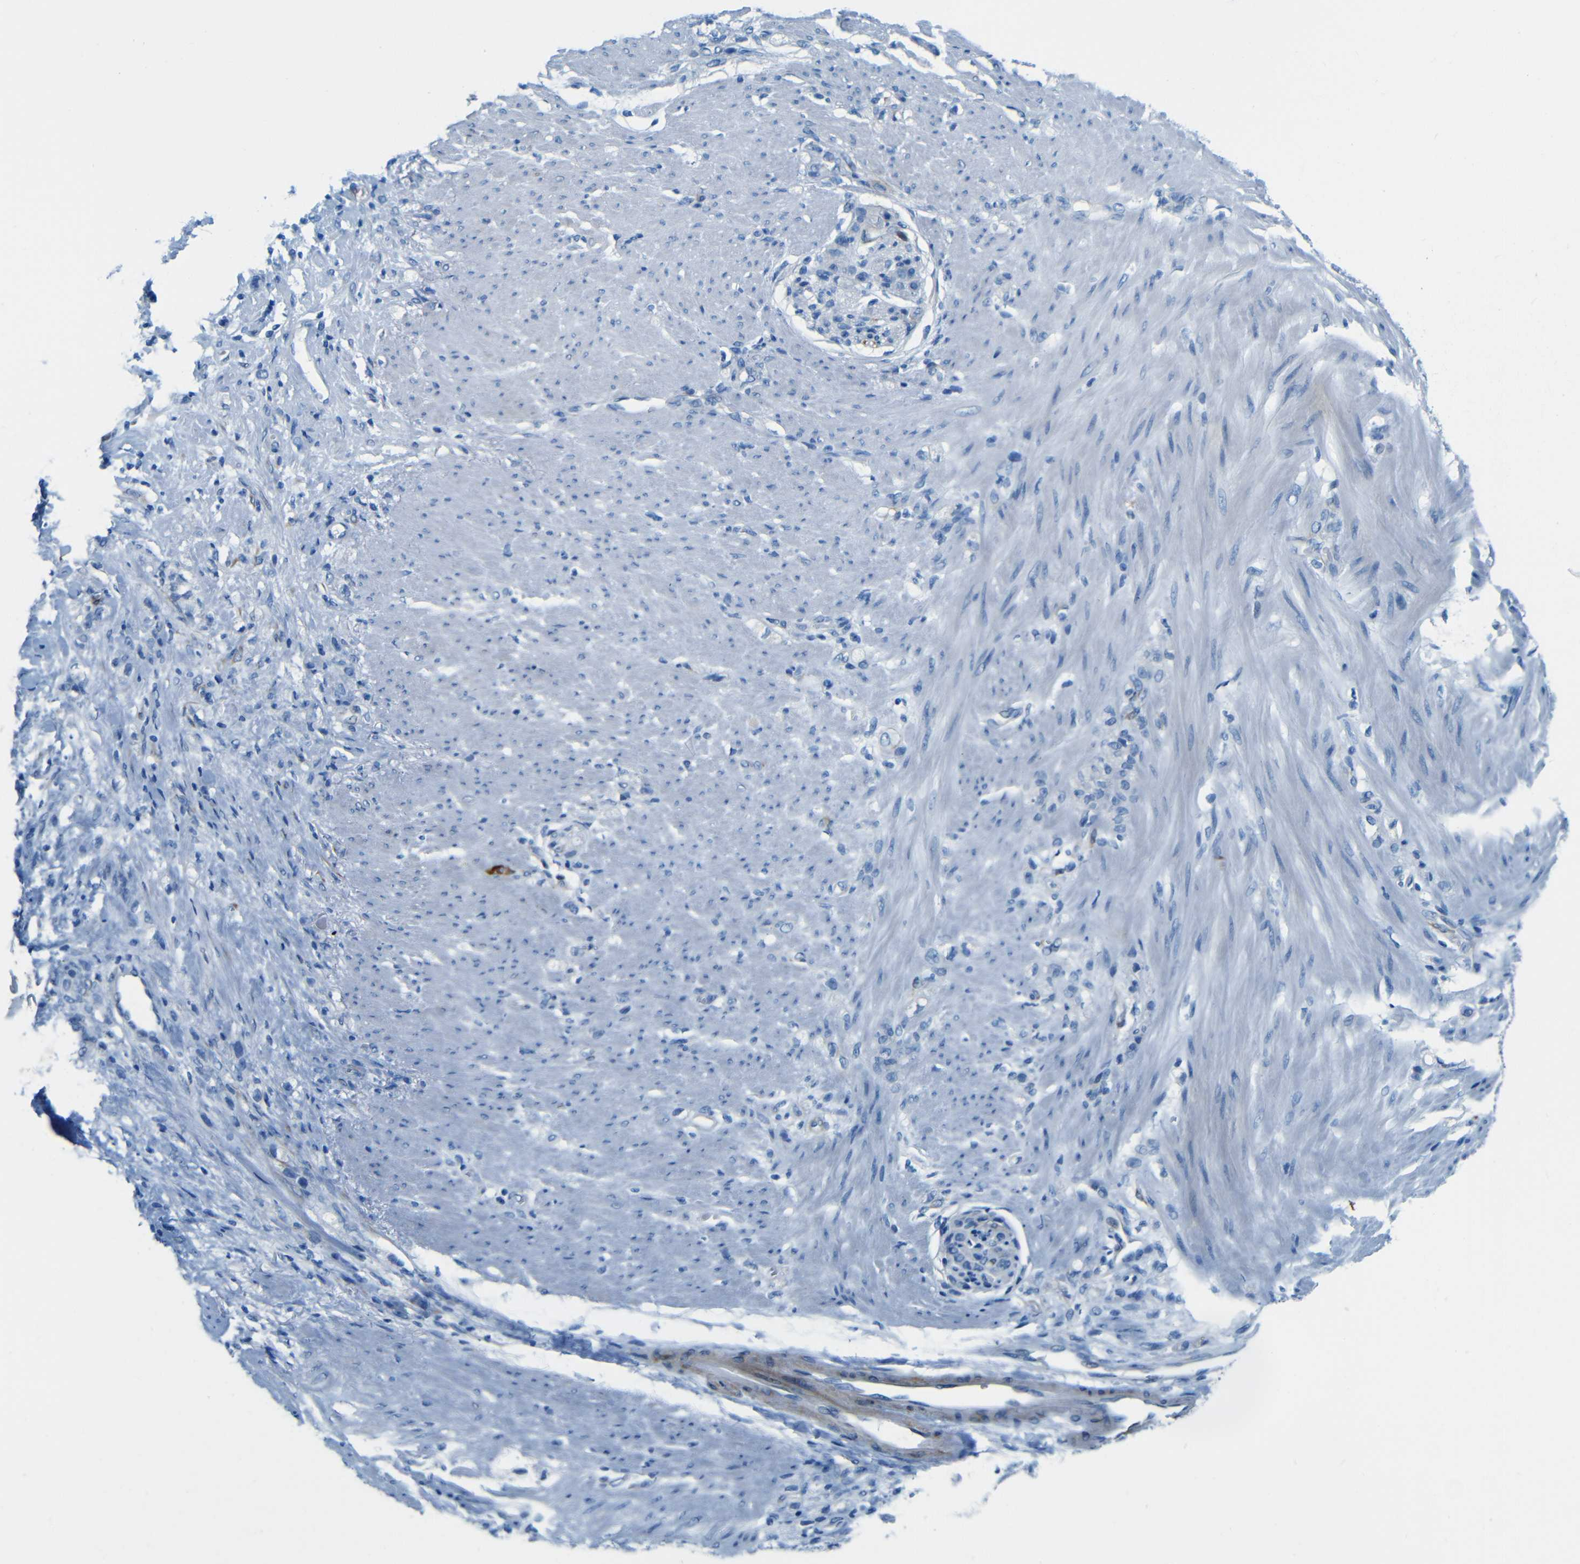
{"staining": {"intensity": "negative", "quantity": "none", "location": "none"}, "tissue": "stomach cancer", "cell_type": "Tumor cells", "image_type": "cancer", "snomed": [{"axis": "morphology", "description": "Adenocarcinoma, NOS"}, {"axis": "topography", "description": "Stomach"}], "caption": "Histopathology image shows no significant protein staining in tumor cells of stomach adenocarcinoma.", "gene": "MAP2", "patient": {"sex": "male", "age": 82}}